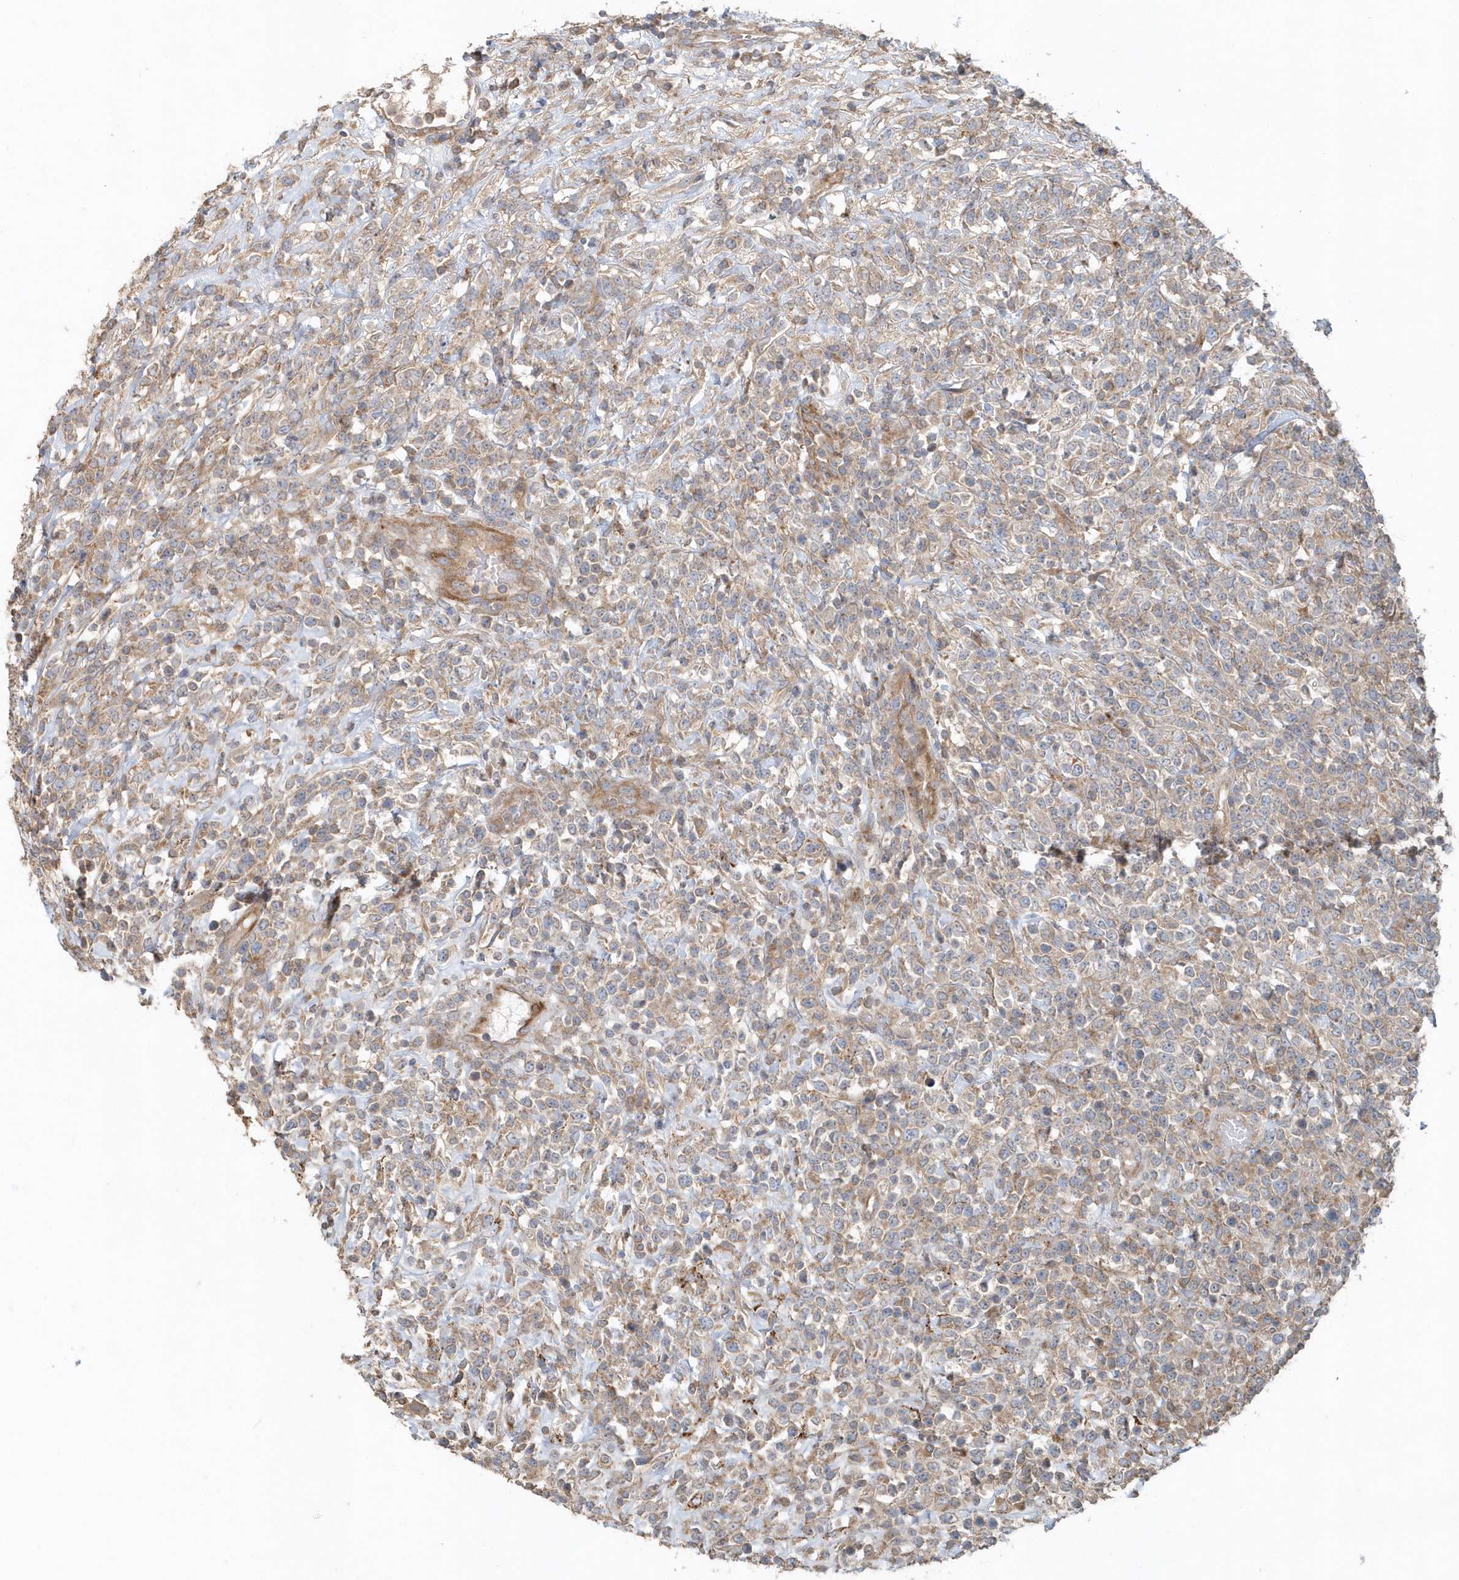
{"staining": {"intensity": "weak", "quantity": ">75%", "location": "cytoplasmic/membranous"}, "tissue": "lymphoma", "cell_type": "Tumor cells", "image_type": "cancer", "snomed": [{"axis": "morphology", "description": "Malignant lymphoma, non-Hodgkin's type, High grade"}, {"axis": "topography", "description": "Colon"}], "caption": "Malignant lymphoma, non-Hodgkin's type (high-grade) stained with DAB immunohistochemistry shows low levels of weak cytoplasmic/membranous positivity in approximately >75% of tumor cells. The staining is performed using DAB (3,3'-diaminobenzidine) brown chromogen to label protein expression. The nuclei are counter-stained blue using hematoxylin.", "gene": "MMUT", "patient": {"sex": "female", "age": 53}}